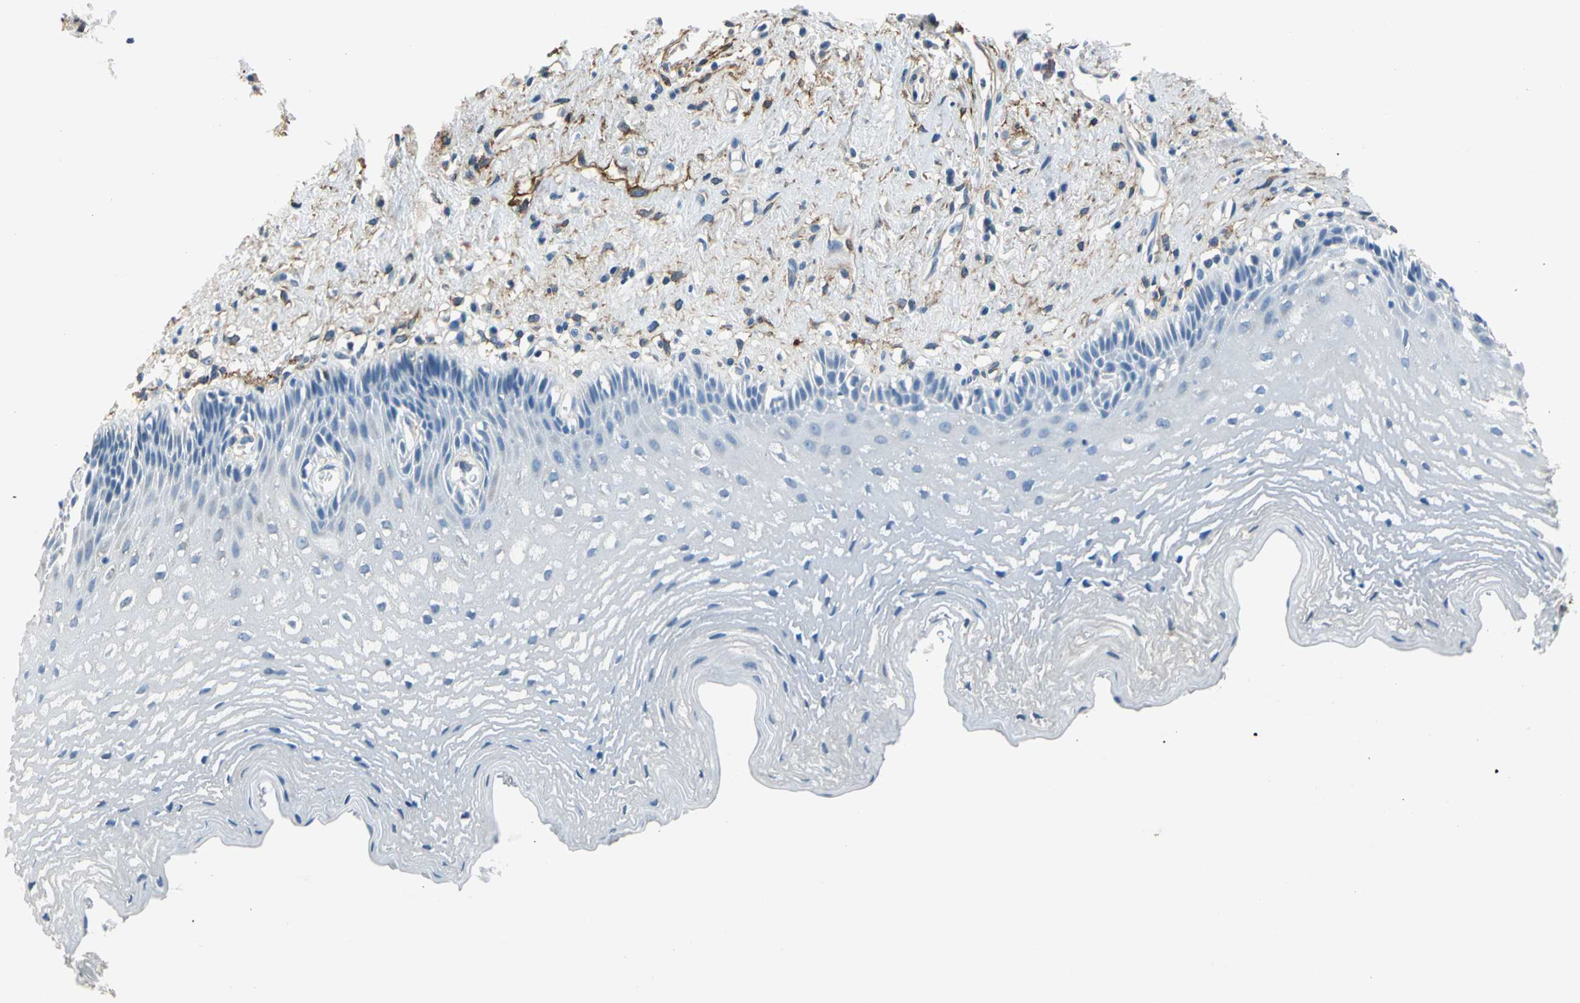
{"staining": {"intensity": "negative", "quantity": "none", "location": "none"}, "tissue": "esophagus", "cell_type": "Squamous epithelial cells", "image_type": "normal", "snomed": [{"axis": "morphology", "description": "Normal tissue, NOS"}, {"axis": "topography", "description": "Esophagus"}], "caption": "Immunohistochemistry (IHC) micrograph of normal human esophagus stained for a protein (brown), which reveals no expression in squamous epithelial cells.", "gene": "AKAP12", "patient": {"sex": "female", "age": 70}}